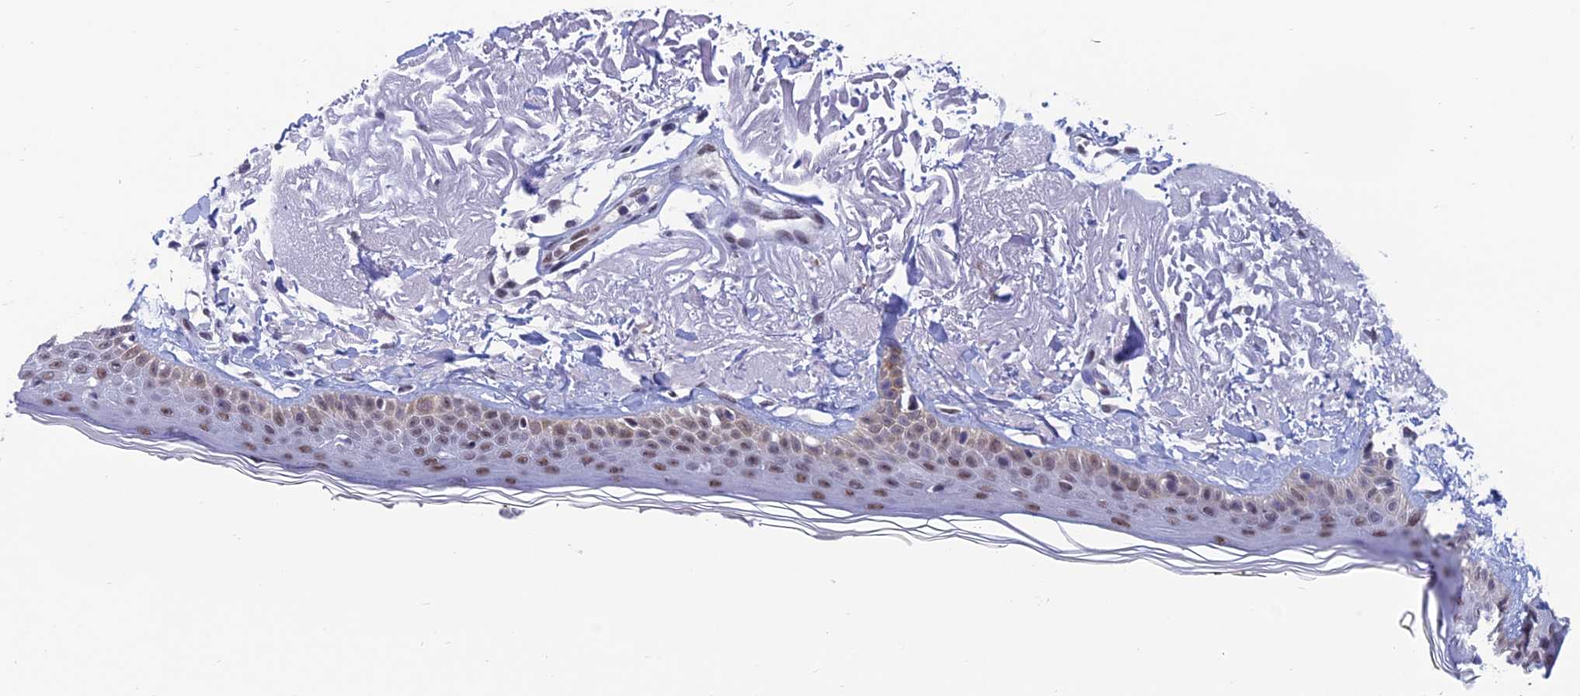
{"staining": {"intensity": "weak", "quantity": "25%-75%", "location": "nuclear"}, "tissue": "skin", "cell_type": "Fibroblasts", "image_type": "normal", "snomed": [{"axis": "morphology", "description": "Normal tissue, NOS"}, {"axis": "topography", "description": "Skin"}, {"axis": "topography", "description": "Skeletal muscle"}], "caption": "About 25%-75% of fibroblasts in unremarkable skin exhibit weak nuclear protein positivity as visualized by brown immunohistochemical staining.", "gene": "NABP2", "patient": {"sex": "male", "age": 83}}